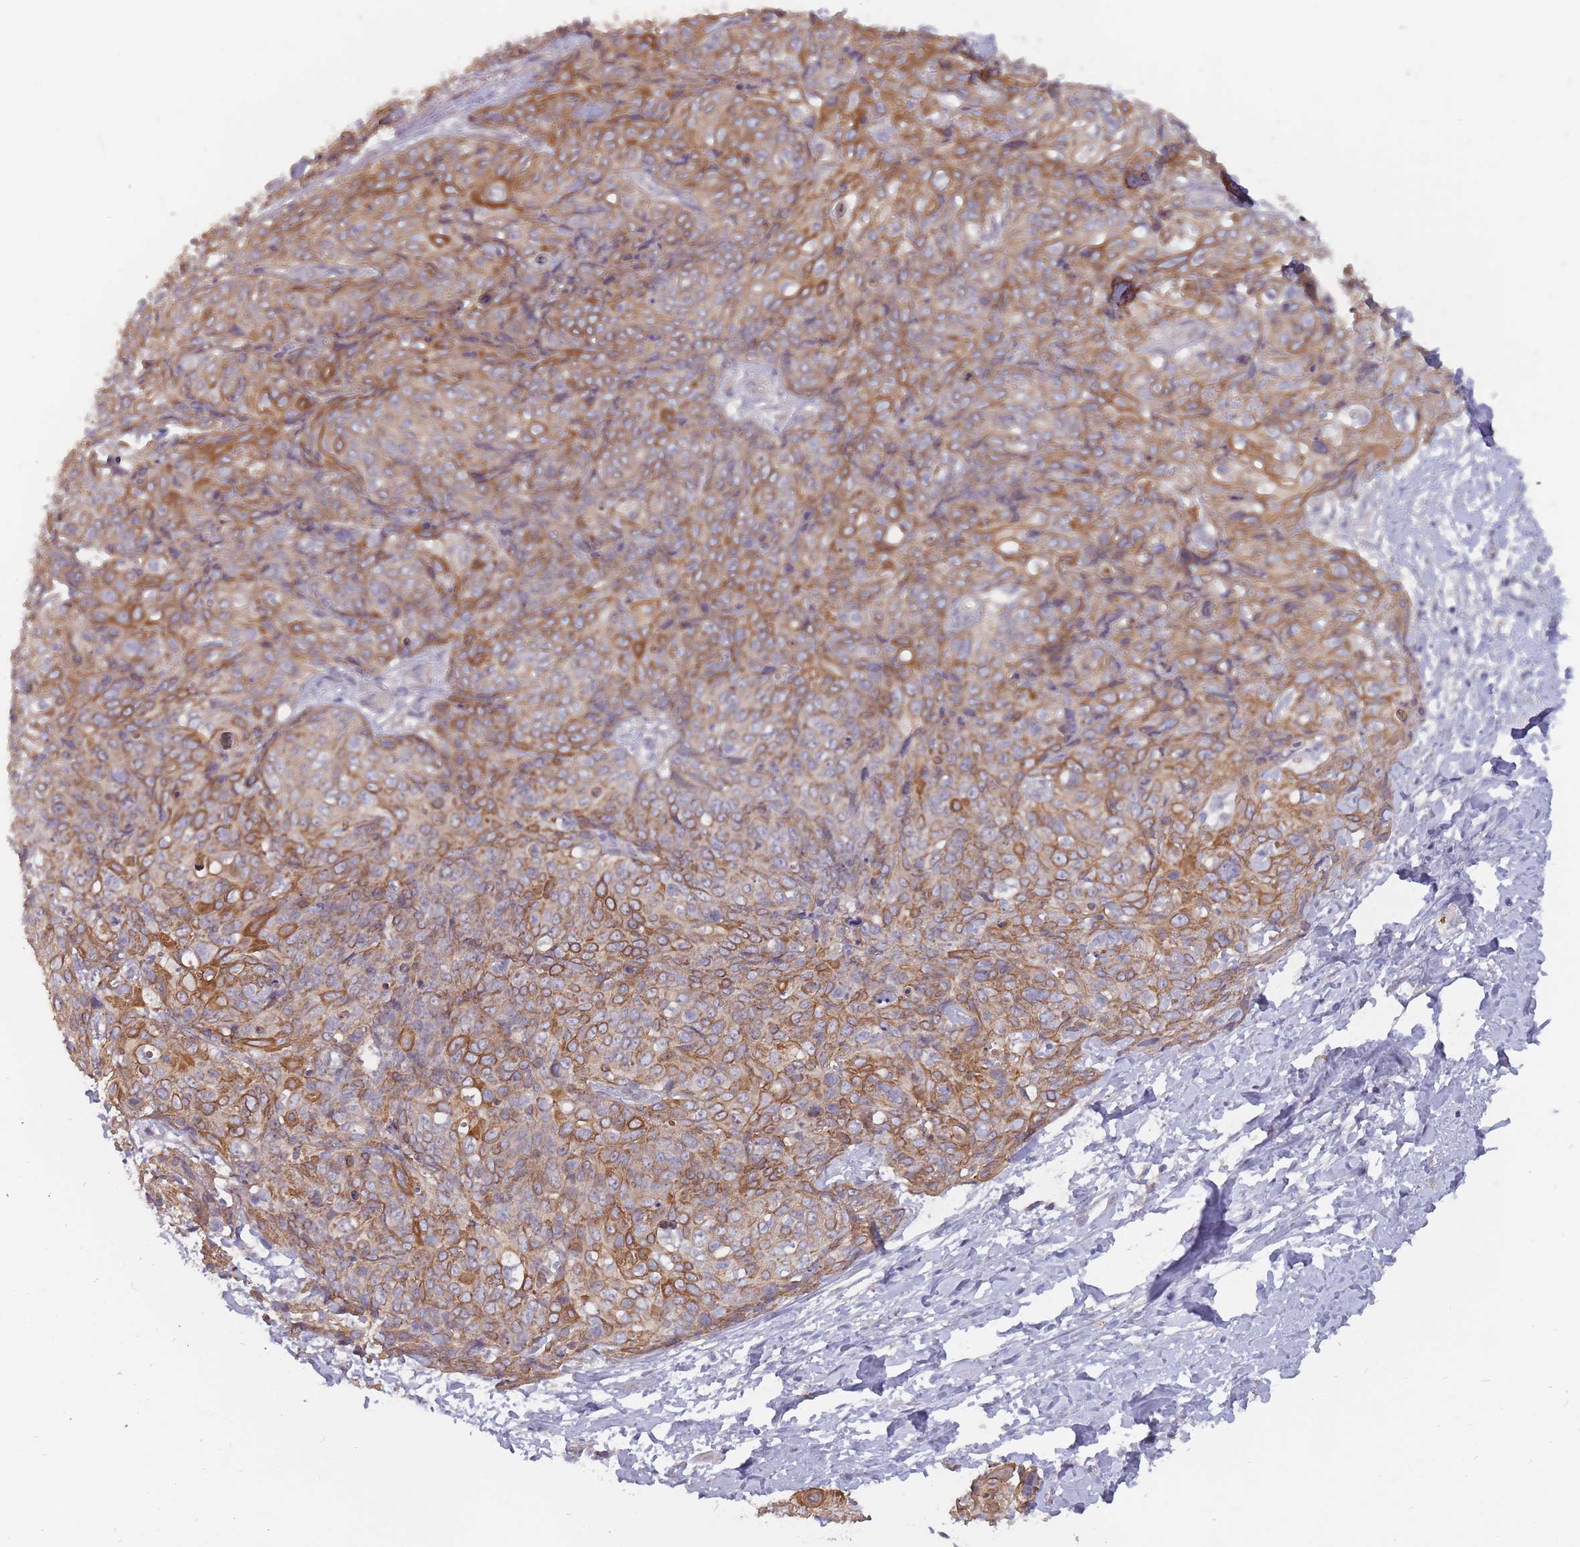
{"staining": {"intensity": "moderate", "quantity": ">75%", "location": "cytoplasmic/membranous"}, "tissue": "skin cancer", "cell_type": "Tumor cells", "image_type": "cancer", "snomed": [{"axis": "morphology", "description": "Squamous cell carcinoma, NOS"}, {"axis": "topography", "description": "Skin"}, {"axis": "topography", "description": "Vulva"}], "caption": "Tumor cells exhibit medium levels of moderate cytoplasmic/membranous positivity in about >75% of cells in skin cancer.", "gene": "TET3", "patient": {"sex": "female", "age": 85}}